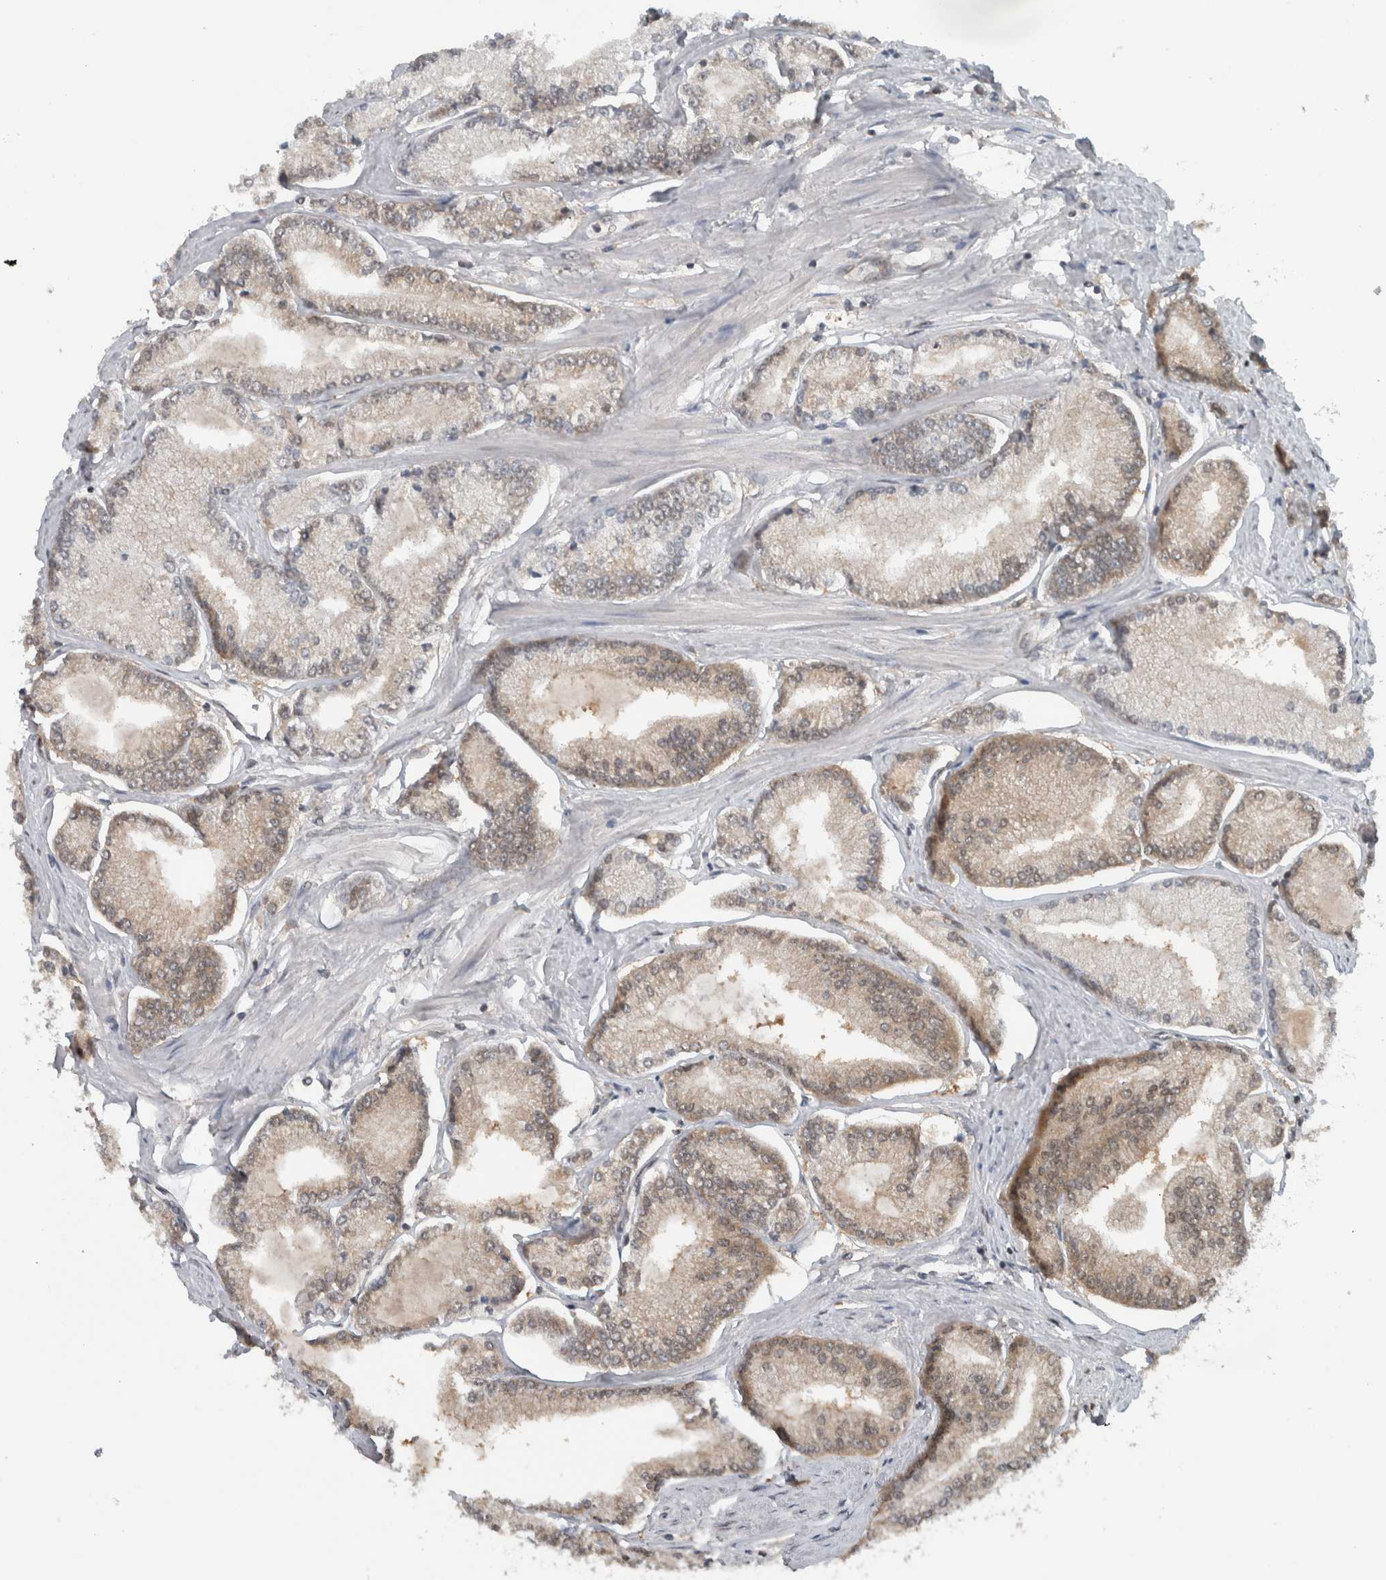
{"staining": {"intensity": "weak", "quantity": "25%-75%", "location": "cytoplasmic/membranous"}, "tissue": "prostate cancer", "cell_type": "Tumor cells", "image_type": "cancer", "snomed": [{"axis": "morphology", "description": "Adenocarcinoma, Low grade"}, {"axis": "topography", "description": "Prostate"}], "caption": "Protein analysis of prostate cancer tissue reveals weak cytoplasmic/membranous expression in approximately 25%-75% of tumor cells.", "gene": "SPAG7", "patient": {"sex": "male", "age": 52}}